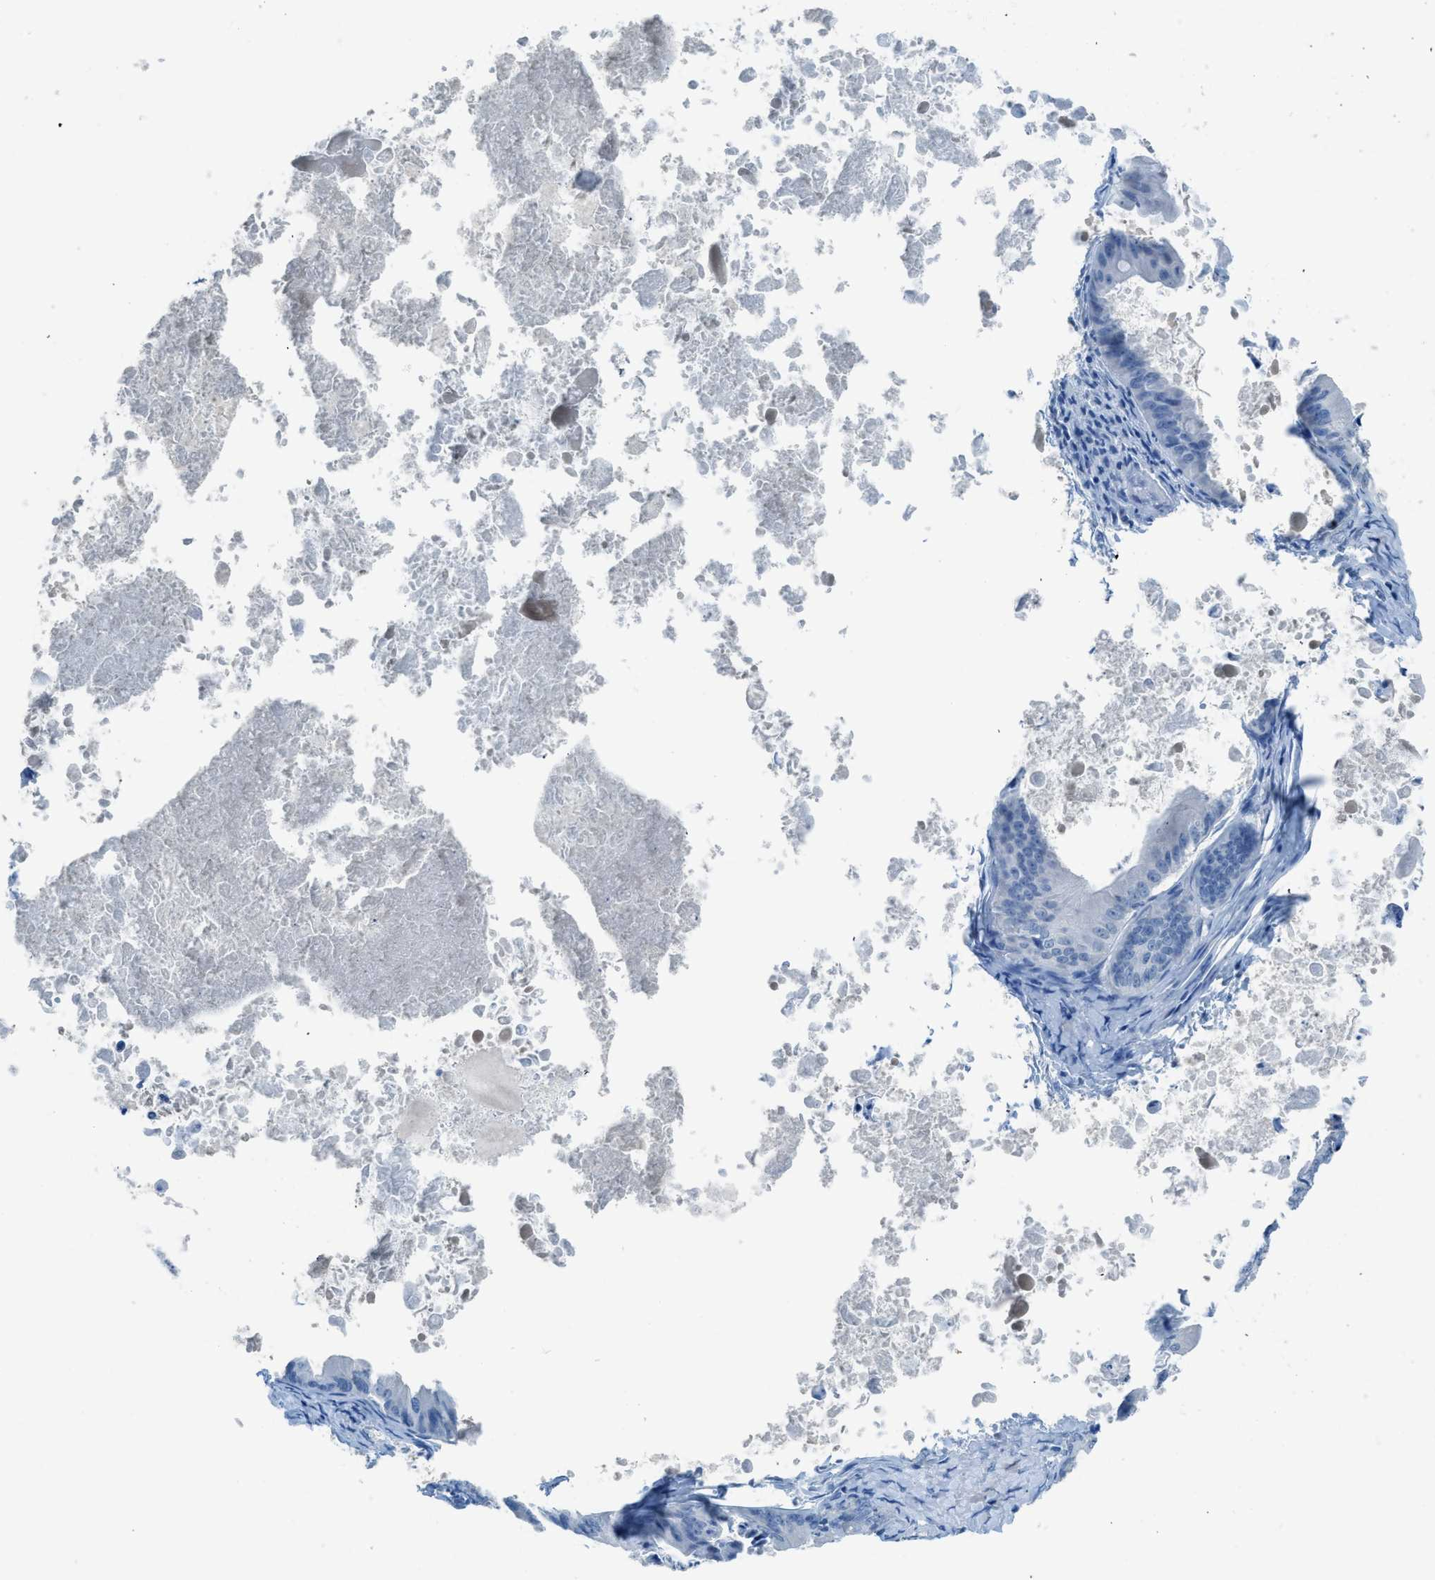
{"staining": {"intensity": "negative", "quantity": "none", "location": "none"}, "tissue": "ovarian cancer", "cell_type": "Tumor cells", "image_type": "cancer", "snomed": [{"axis": "morphology", "description": "Cystadenocarcinoma, mucinous, NOS"}, {"axis": "topography", "description": "Ovary"}], "caption": "A histopathology image of human ovarian cancer (mucinous cystadenocarcinoma) is negative for staining in tumor cells.", "gene": "ACAN", "patient": {"sex": "female", "age": 37}}